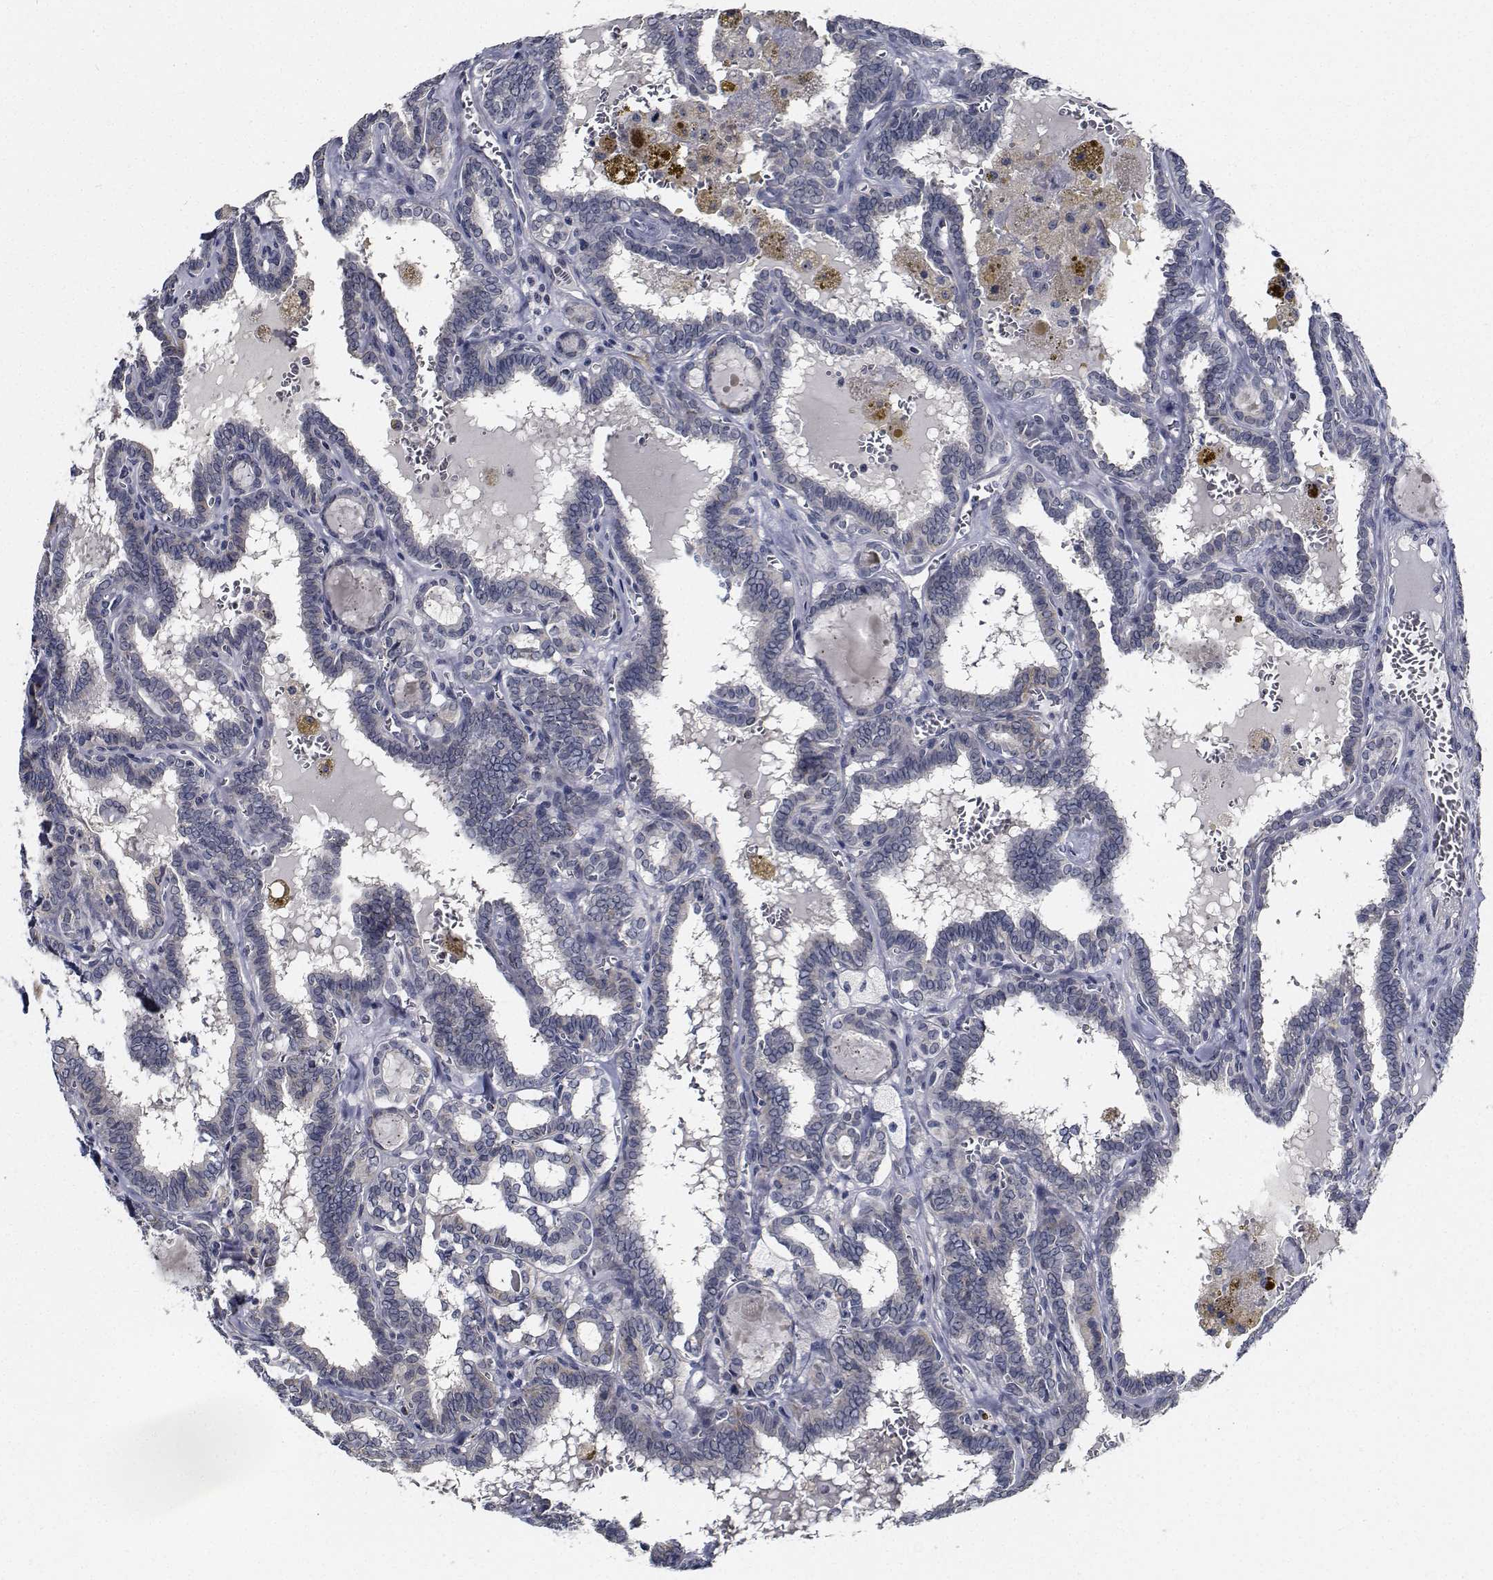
{"staining": {"intensity": "negative", "quantity": "none", "location": "none"}, "tissue": "thyroid cancer", "cell_type": "Tumor cells", "image_type": "cancer", "snomed": [{"axis": "morphology", "description": "Papillary adenocarcinoma, NOS"}, {"axis": "topography", "description": "Thyroid gland"}], "caption": "A high-resolution photomicrograph shows immunohistochemistry staining of thyroid cancer, which shows no significant staining in tumor cells.", "gene": "NVL", "patient": {"sex": "female", "age": 39}}